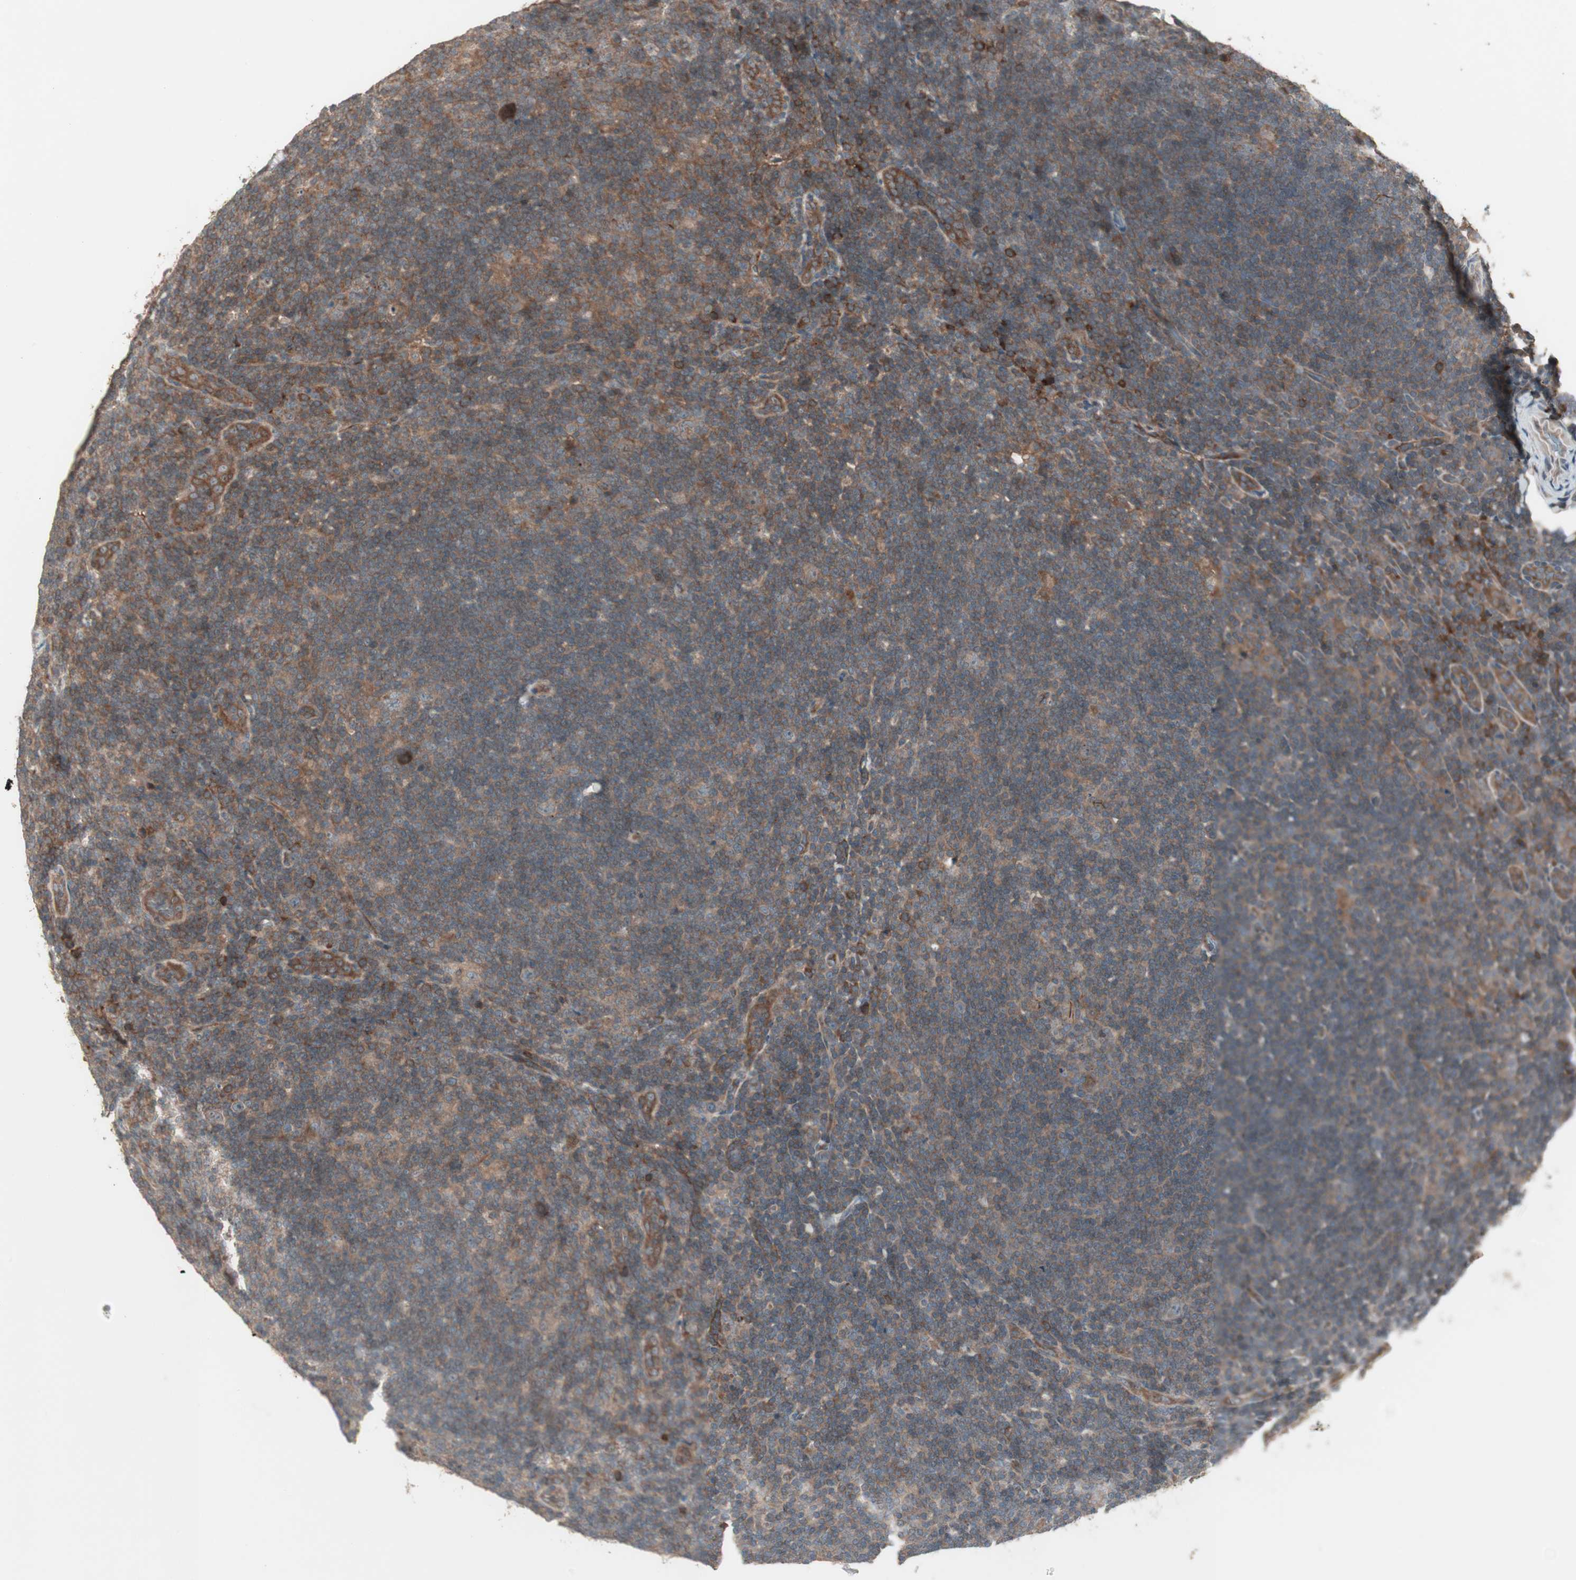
{"staining": {"intensity": "moderate", "quantity": ">75%", "location": "cytoplasmic/membranous"}, "tissue": "lymphoma", "cell_type": "Tumor cells", "image_type": "cancer", "snomed": [{"axis": "morphology", "description": "Hodgkin's disease, NOS"}, {"axis": "topography", "description": "Lymph node"}], "caption": "A high-resolution image shows IHC staining of Hodgkin's disease, which exhibits moderate cytoplasmic/membranous staining in about >75% of tumor cells. (brown staining indicates protein expression, while blue staining denotes nuclei).", "gene": "TFPI", "patient": {"sex": "female", "age": 57}}